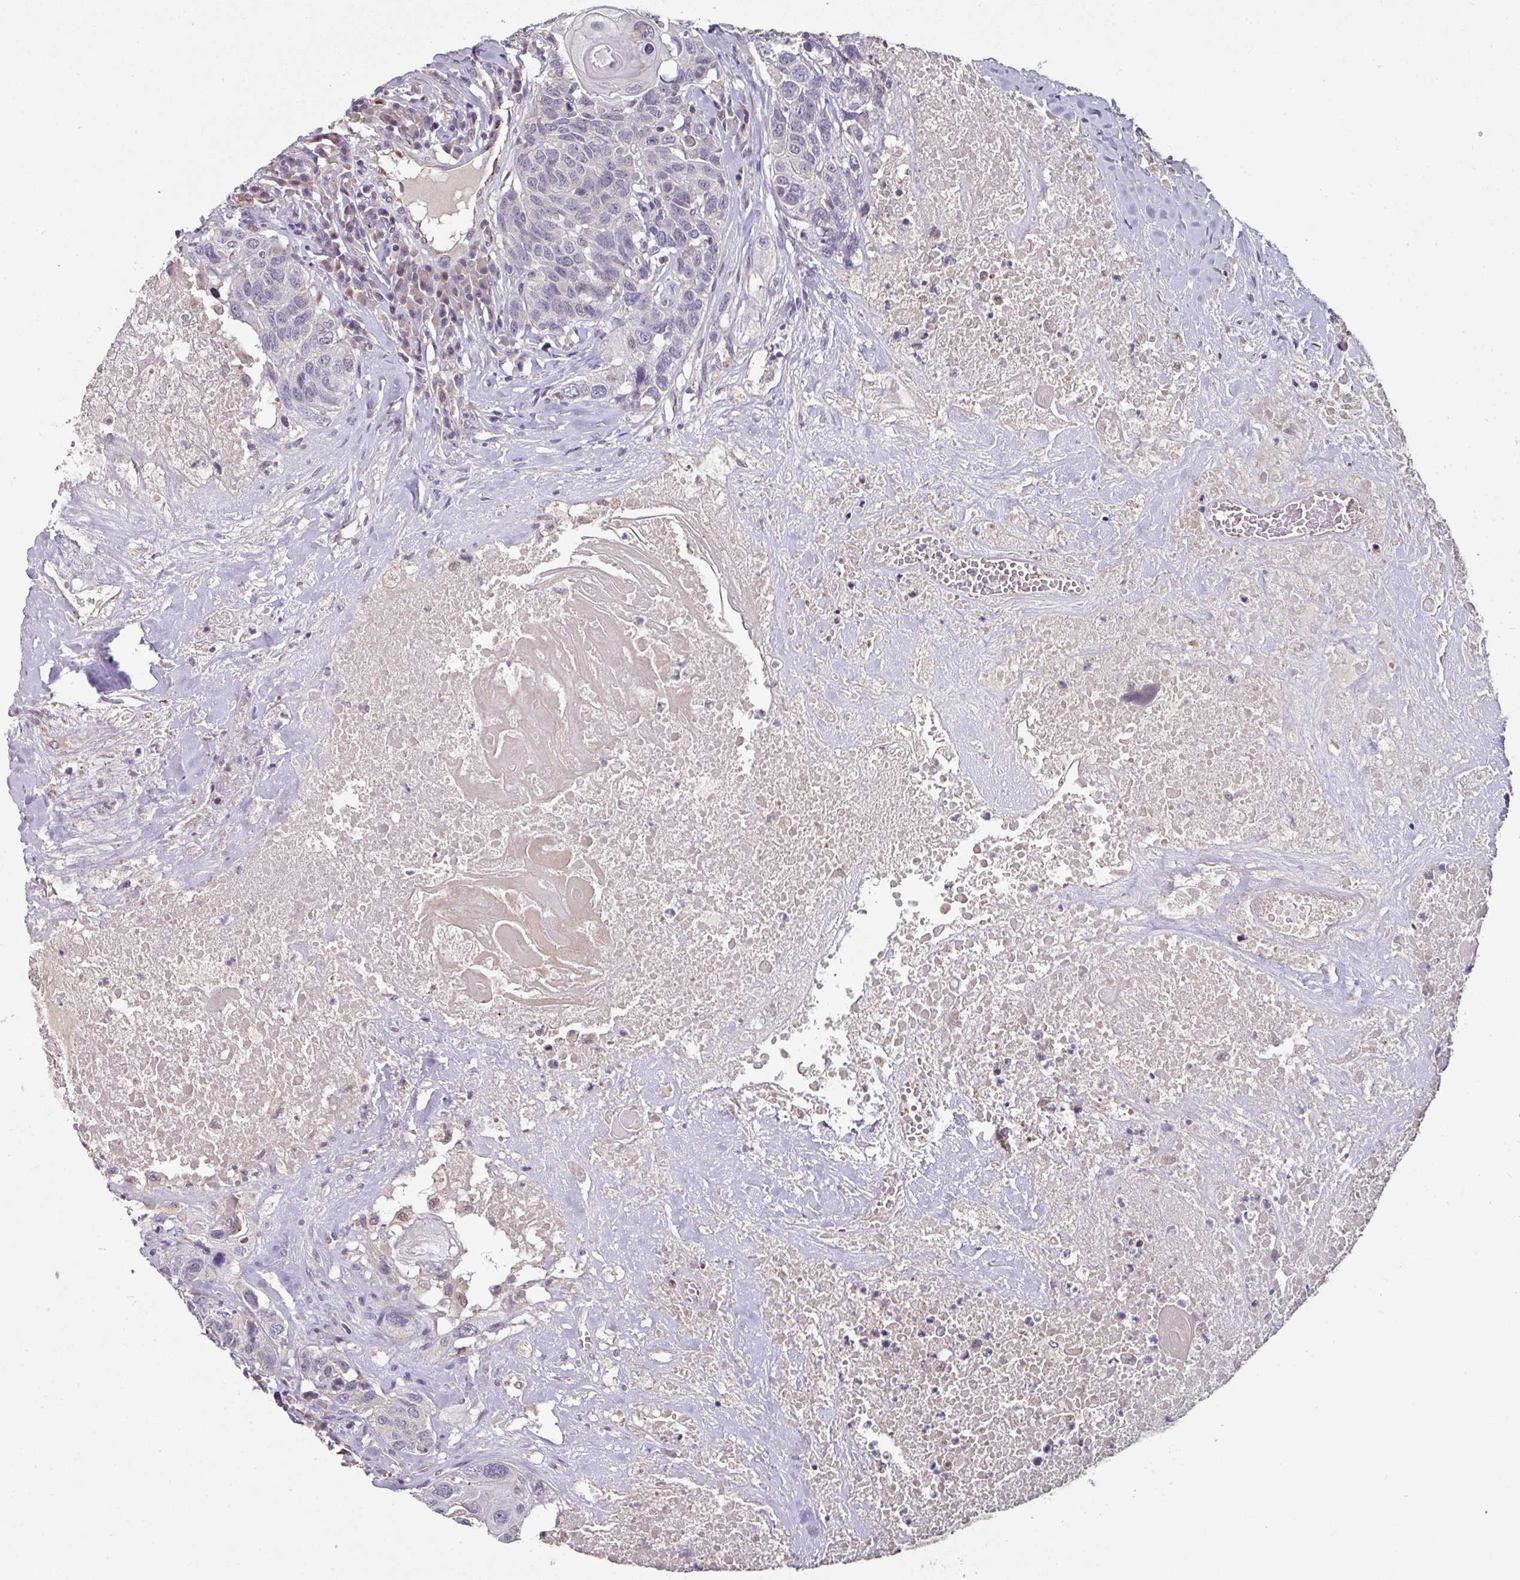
{"staining": {"intensity": "negative", "quantity": "none", "location": "none"}, "tissue": "head and neck cancer", "cell_type": "Tumor cells", "image_type": "cancer", "snomed": [{"axis": "morphology", "description": "Squamous cell carcinoma, NOS"}, {"axis": "topography", "description": "Head-Neck"}], "caption": "DAB immunohistochemical staining of head and neck cancer (squamous cell carcinoma) shows no significant positivity in tumor cells.", "gene": "SIDT2", "patient": {"sex": "male", "age": 66}}